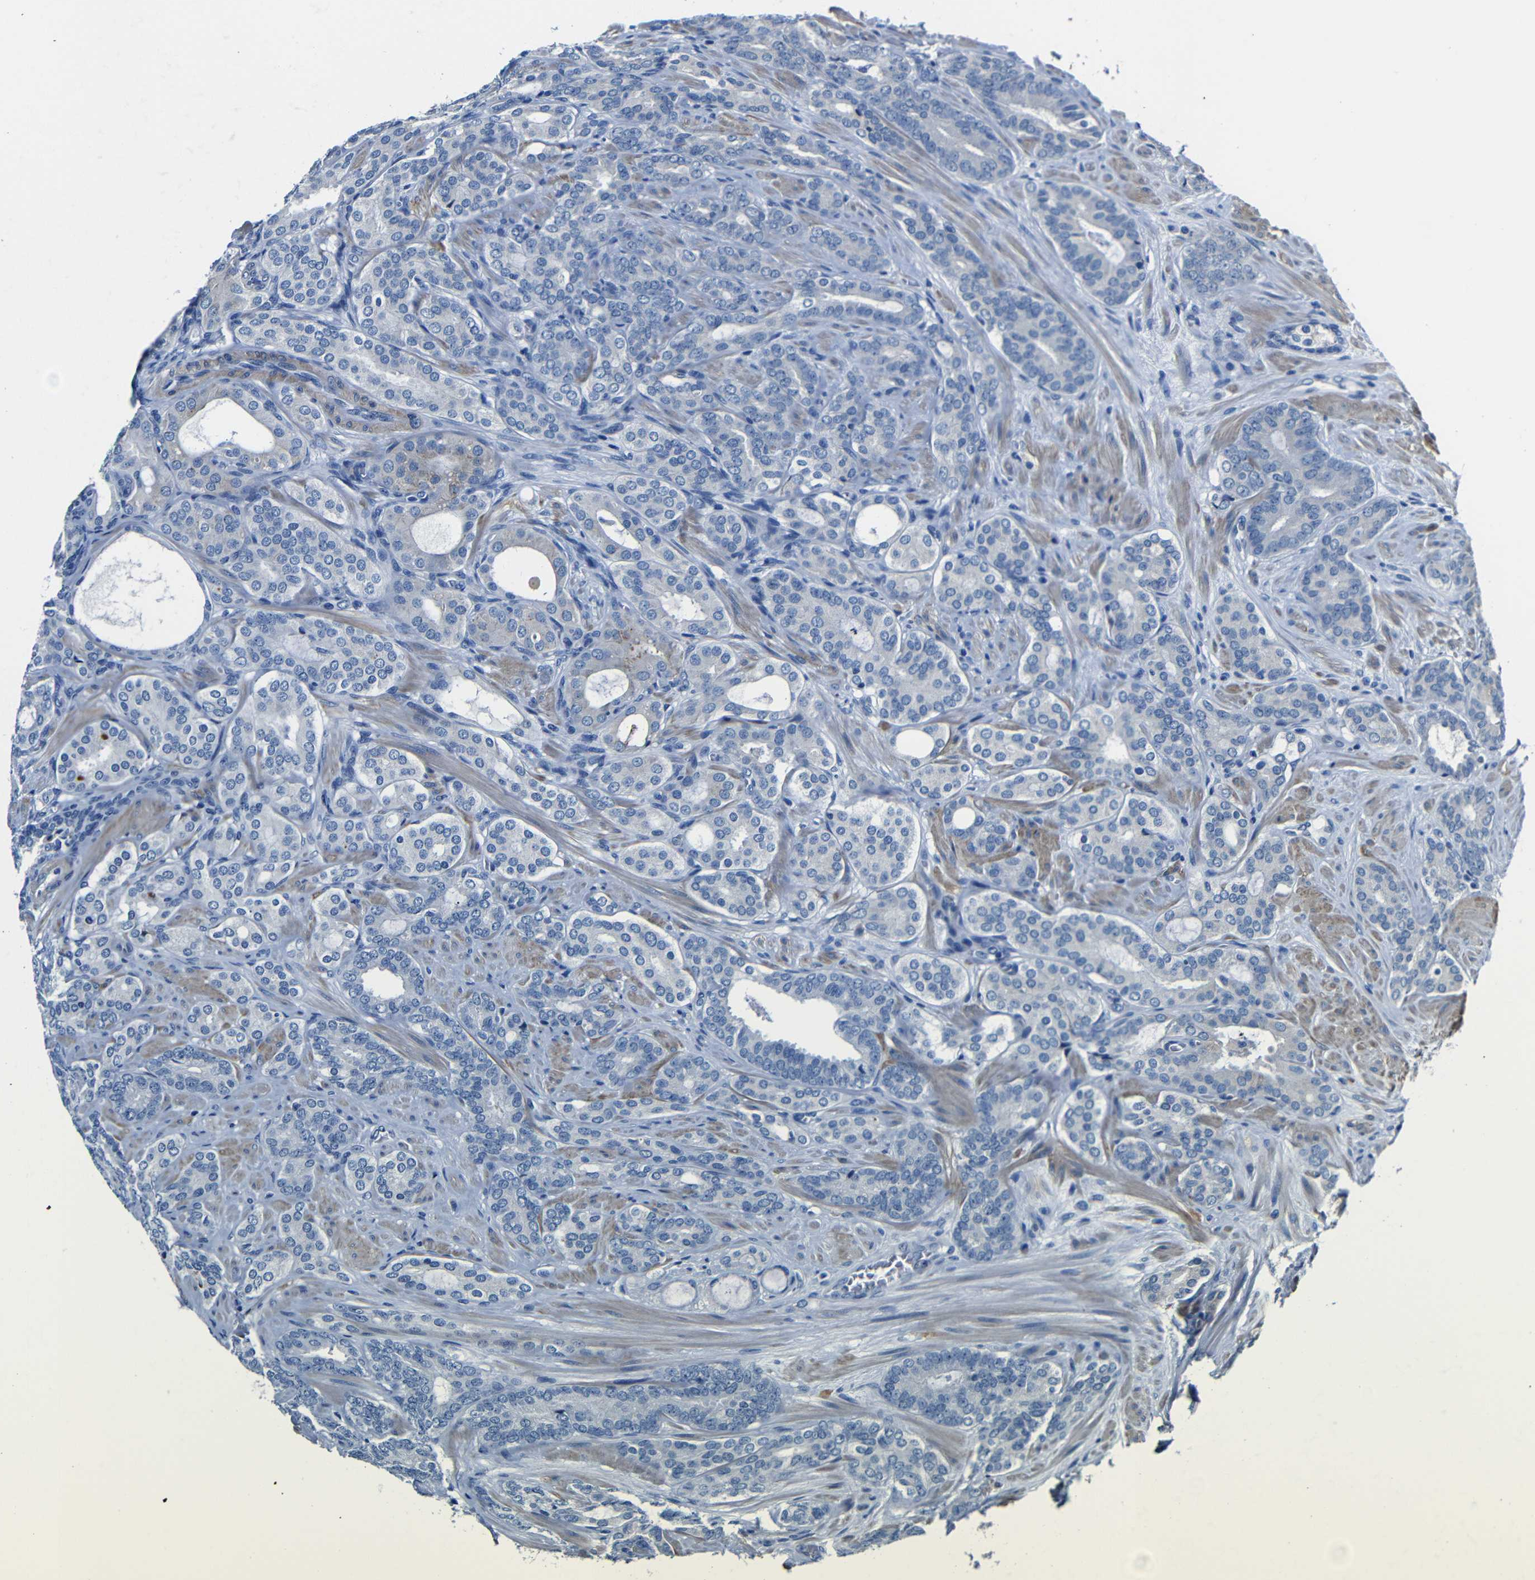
{"staining": {"intensity": "negative", "quantity": "none", "location": "none"}, "tissue": "prostate cancer", "cell_type": "Tumor cells", "image_type": "cancer", "snomed": [{"axis": "morphology", "description": "Adenocarcinoma, Low grade"}, {"axis": "topography", "description": "Prostate"}], "caption": "Immunohistochemistry image of neoplastic tissue: prostate cancer stained with DAB (3,3'-diaminobenzidine) exhibits no significant protein expression in tumor cells. Brightfield microscopy of immunohistochemistry stained with DAB (3,3'-diaminobenzidine) (brown) and hematoxylin (blue), captured at high magnification.", "gene": "TNFAIP1", "patient": {"sex": "male", "age": 63}}